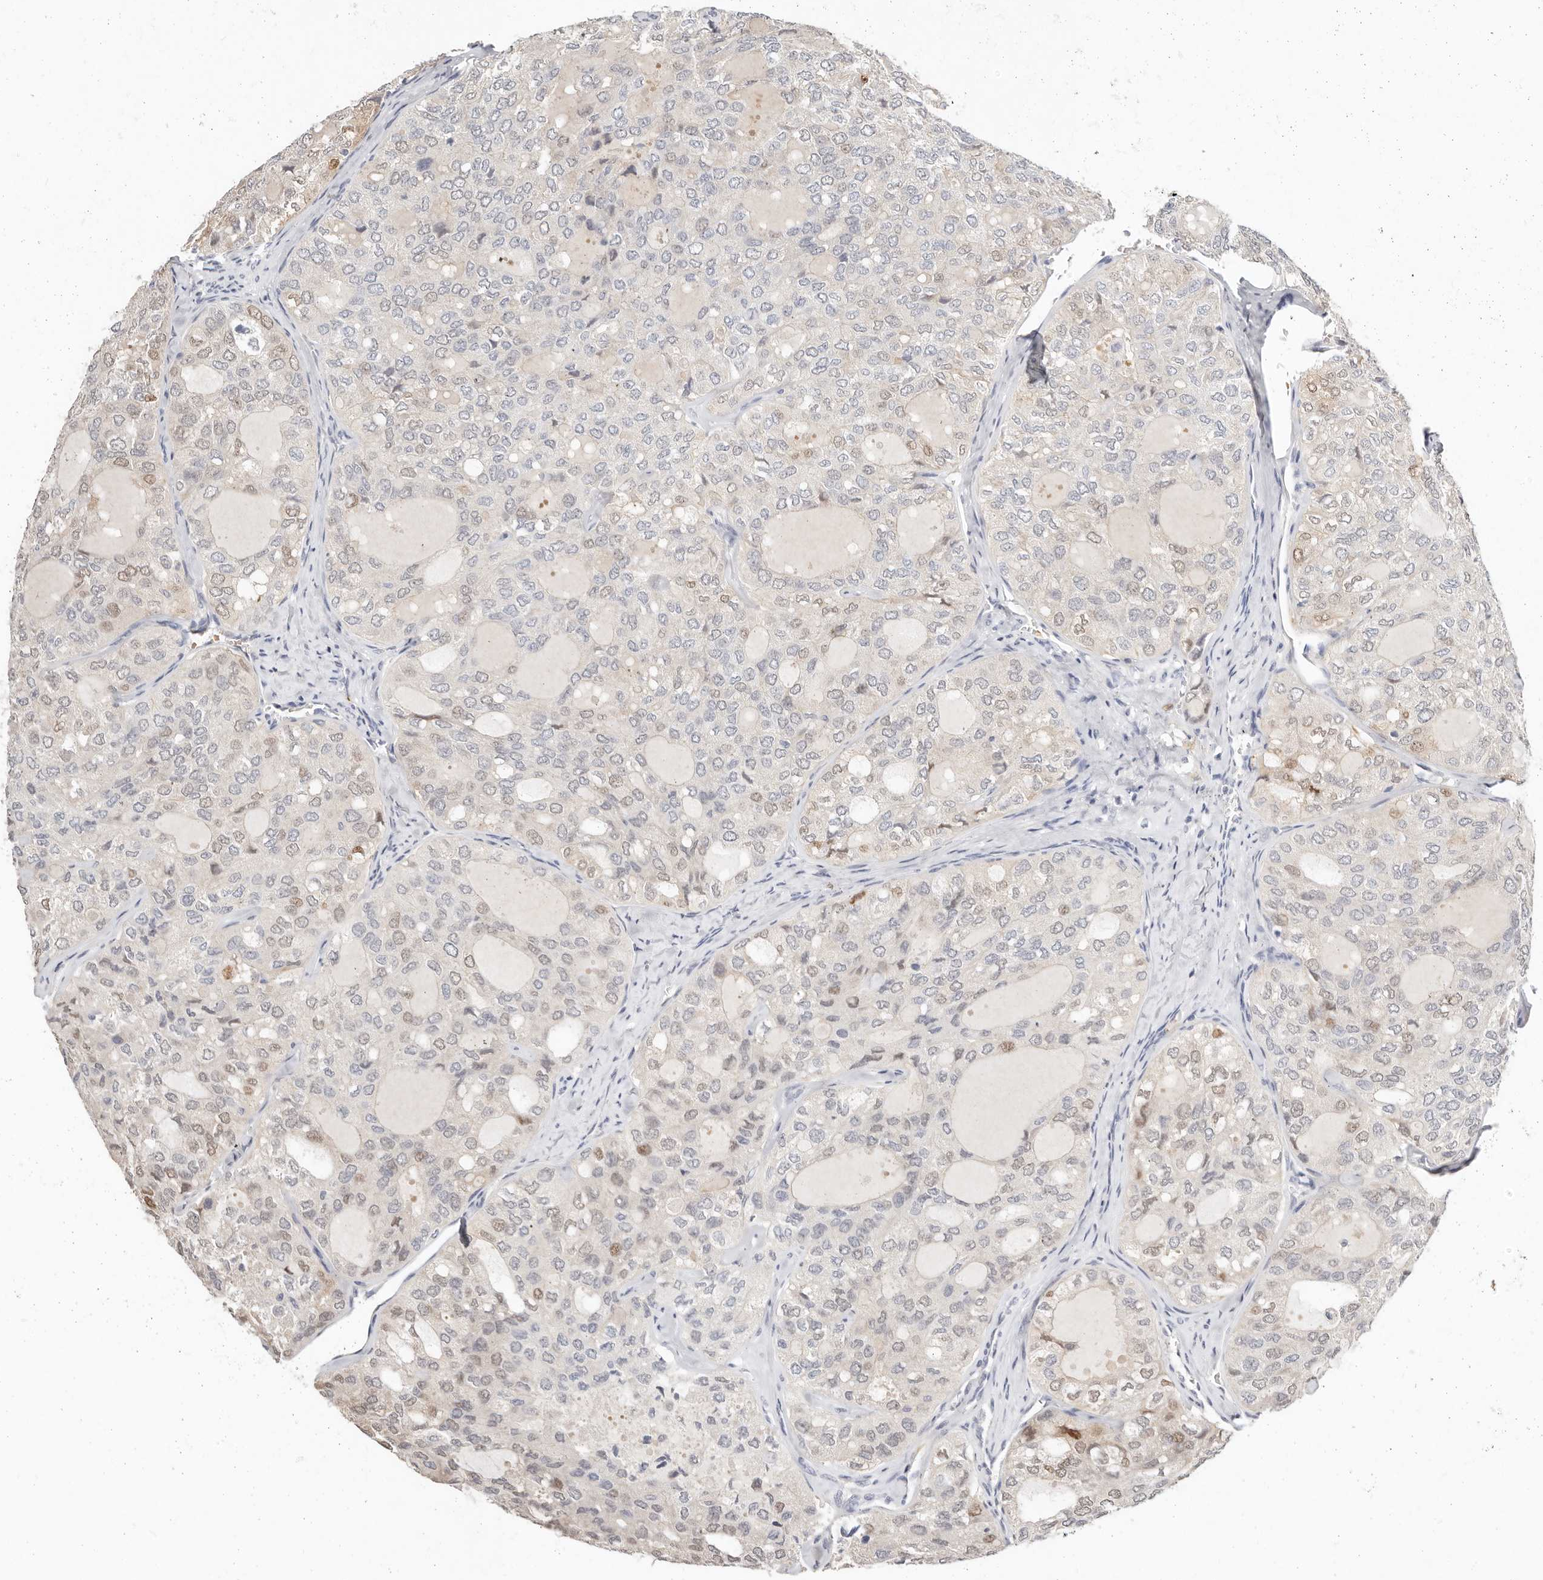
{"staining": {"intensity": "weak", "quantity": "<25%", "location": "nuclear"}, "tissue": "thyroid cancer", "cell_type": "Tumor cells", "image_type": "cancer", "snomed": [{"axis": "morphology", "description": "Follicular adenoma carcinoma, NOS"}, {"axis": "topography", "description": "Thyroid gland"}], "caption": "High magnification brightfield microscopy of thyroid cancer stained with DAB (3,3'-diaminobenzidine) (brown) and counterstained with hematoxylin (blue): tumor cells show no significant expression. (Brightfield microscopy of DAB IHC at high magnification).", "gene": "TMEM63B", "patient": {"sex": "male", "age": 75}}